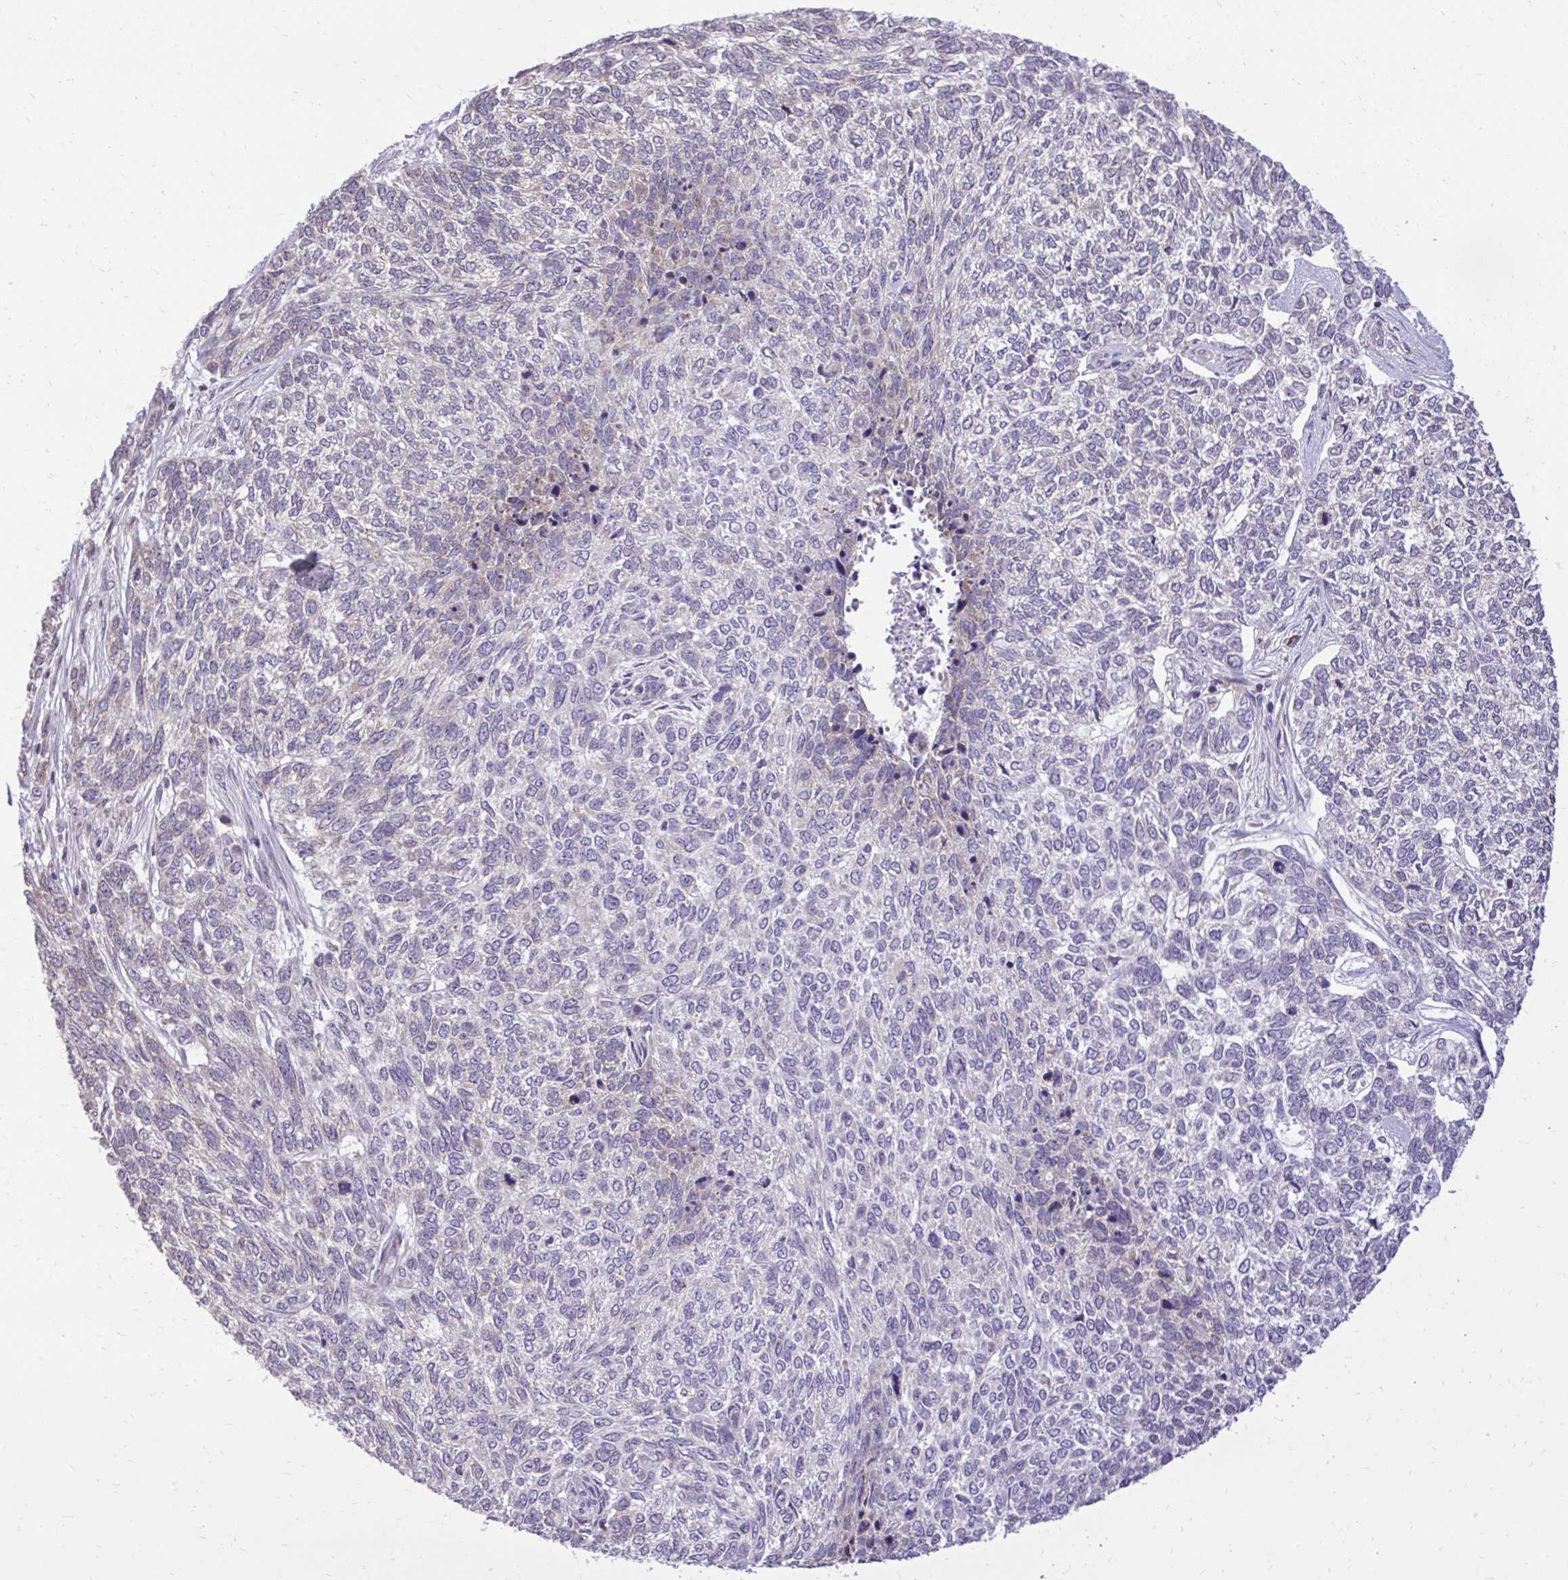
{"staining": {"intensity": "negative", "quantity": "none", "location": "none"}, "tissue": "skin cancer", "cell_type": "Tumor cells", "image_type": "cancer", "snomed": [{"axis": "morphology", "description": "Basal cell carcinoma"}, {"axis": "topography", "description": "Skin"}], "caption": "Basal cell carcinoma (skin) was stained to show a protein in brown. There is no significant expression in tumor cells. (DAB (3,3'-diaminobenzidine) immunohistochemistry (IHC) visualized using brightfield microscopy, high magnification).", "gene": "METTL9", "patient": {"sex": "female", "age": 65}}